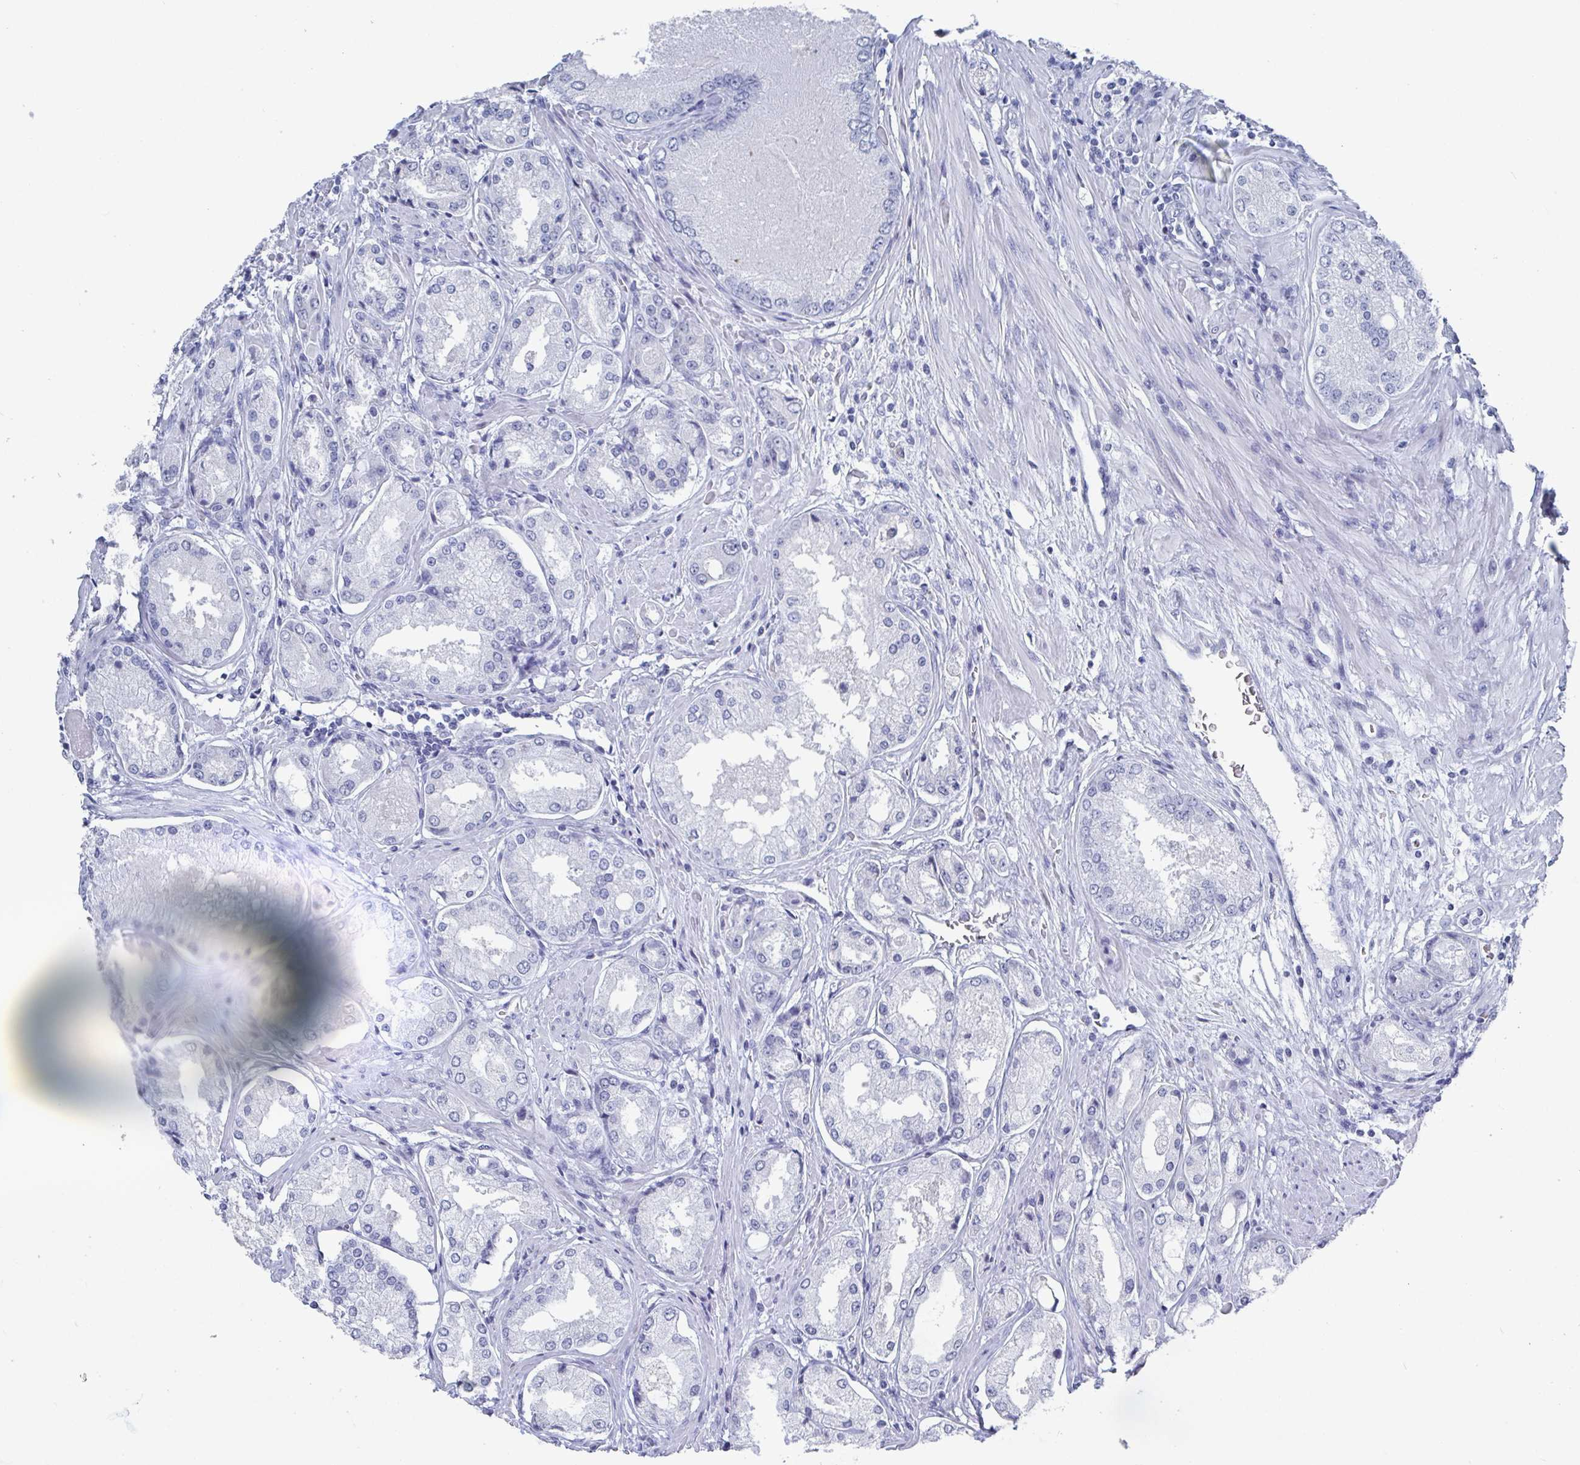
{"staining": {"intensity": "negative", "quantity": "none", "location": "none"}, "tissue": "prostate cancer", "cell_type": "Tumor cells", "image_type": "cancer", "snomed": [{"axis": "morphology", "description": "Adenocarcinoma, Low grade"}, {"axis": "topography", "description": "Prostate"}], "caption": "The immunohistochemistry (IHC) photomicrograph has no significant staining in tumor cells of prostate low-grade adenocarcinoma tissue.", "gene": "CAMKV", "patient": {"sex": "male", "age": 68}}